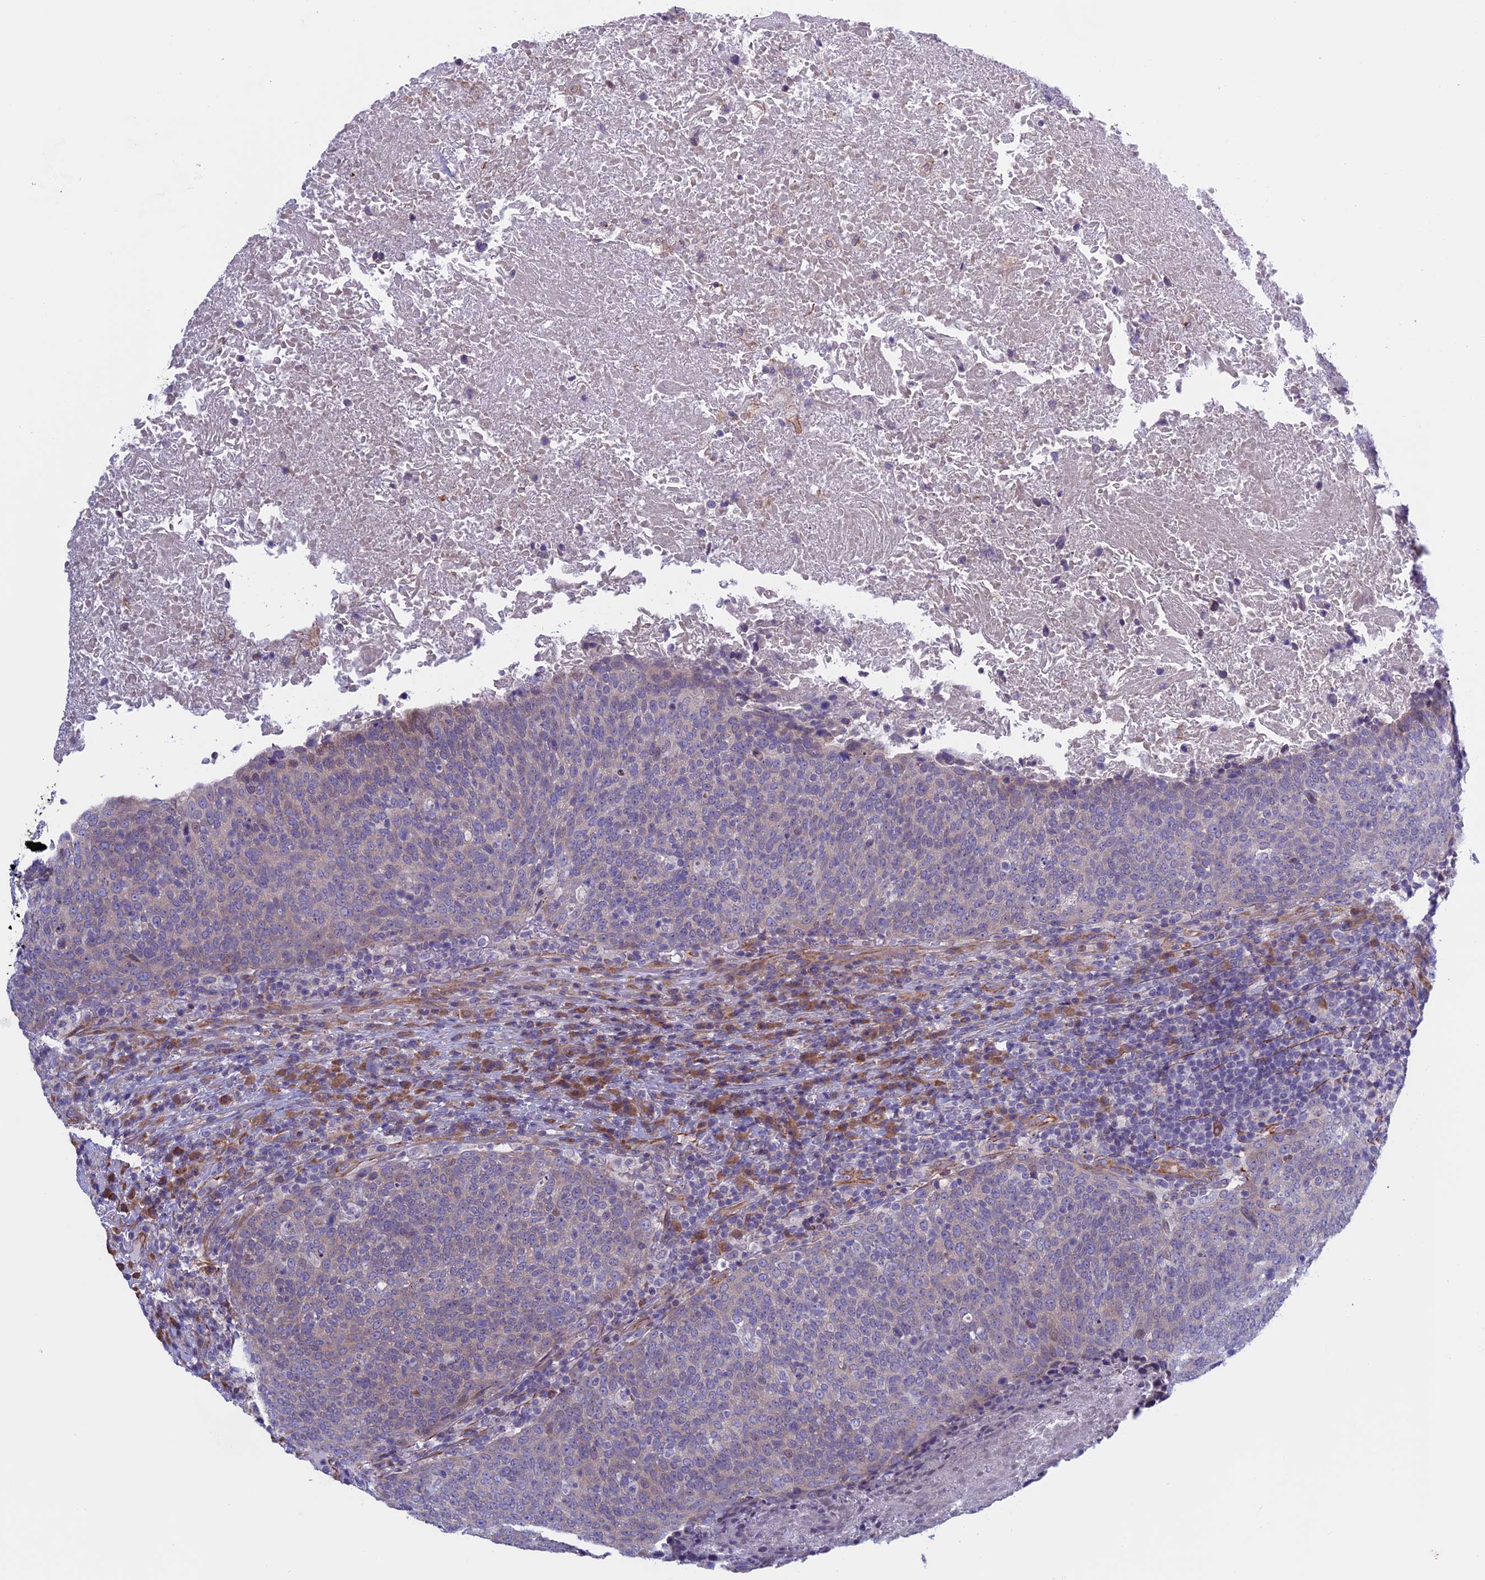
{"staining": {"intensity": "weak", "quantity": "25%-75%", "location": "cytoplasmic/membranous"}, "tissue": "head and neck cancer", "cell_type": "Tumor cells", "image_type": "cancer", "snomed": [{"axis": "morphology", "description": "Squamous cell carcinoma, NOS"}, {"axis": "morphology", "description": "Squamous cell carcinoma, metastatic, NOS"}, {"axis": "topography", "description": "Lymph node"}, {"axis": "topography", "description": "Head-Neck"}], "caption": "This is a photomicrograph of immunohistochemistry (IHC) staining of head and neck cancer (metastatic squamous cell carcinoma), which shows weak expression in the cytoplasmic/membranous of tumor cells.", "gene": "BCL2L10", "patient": {"sex": "male", "age": 62}}